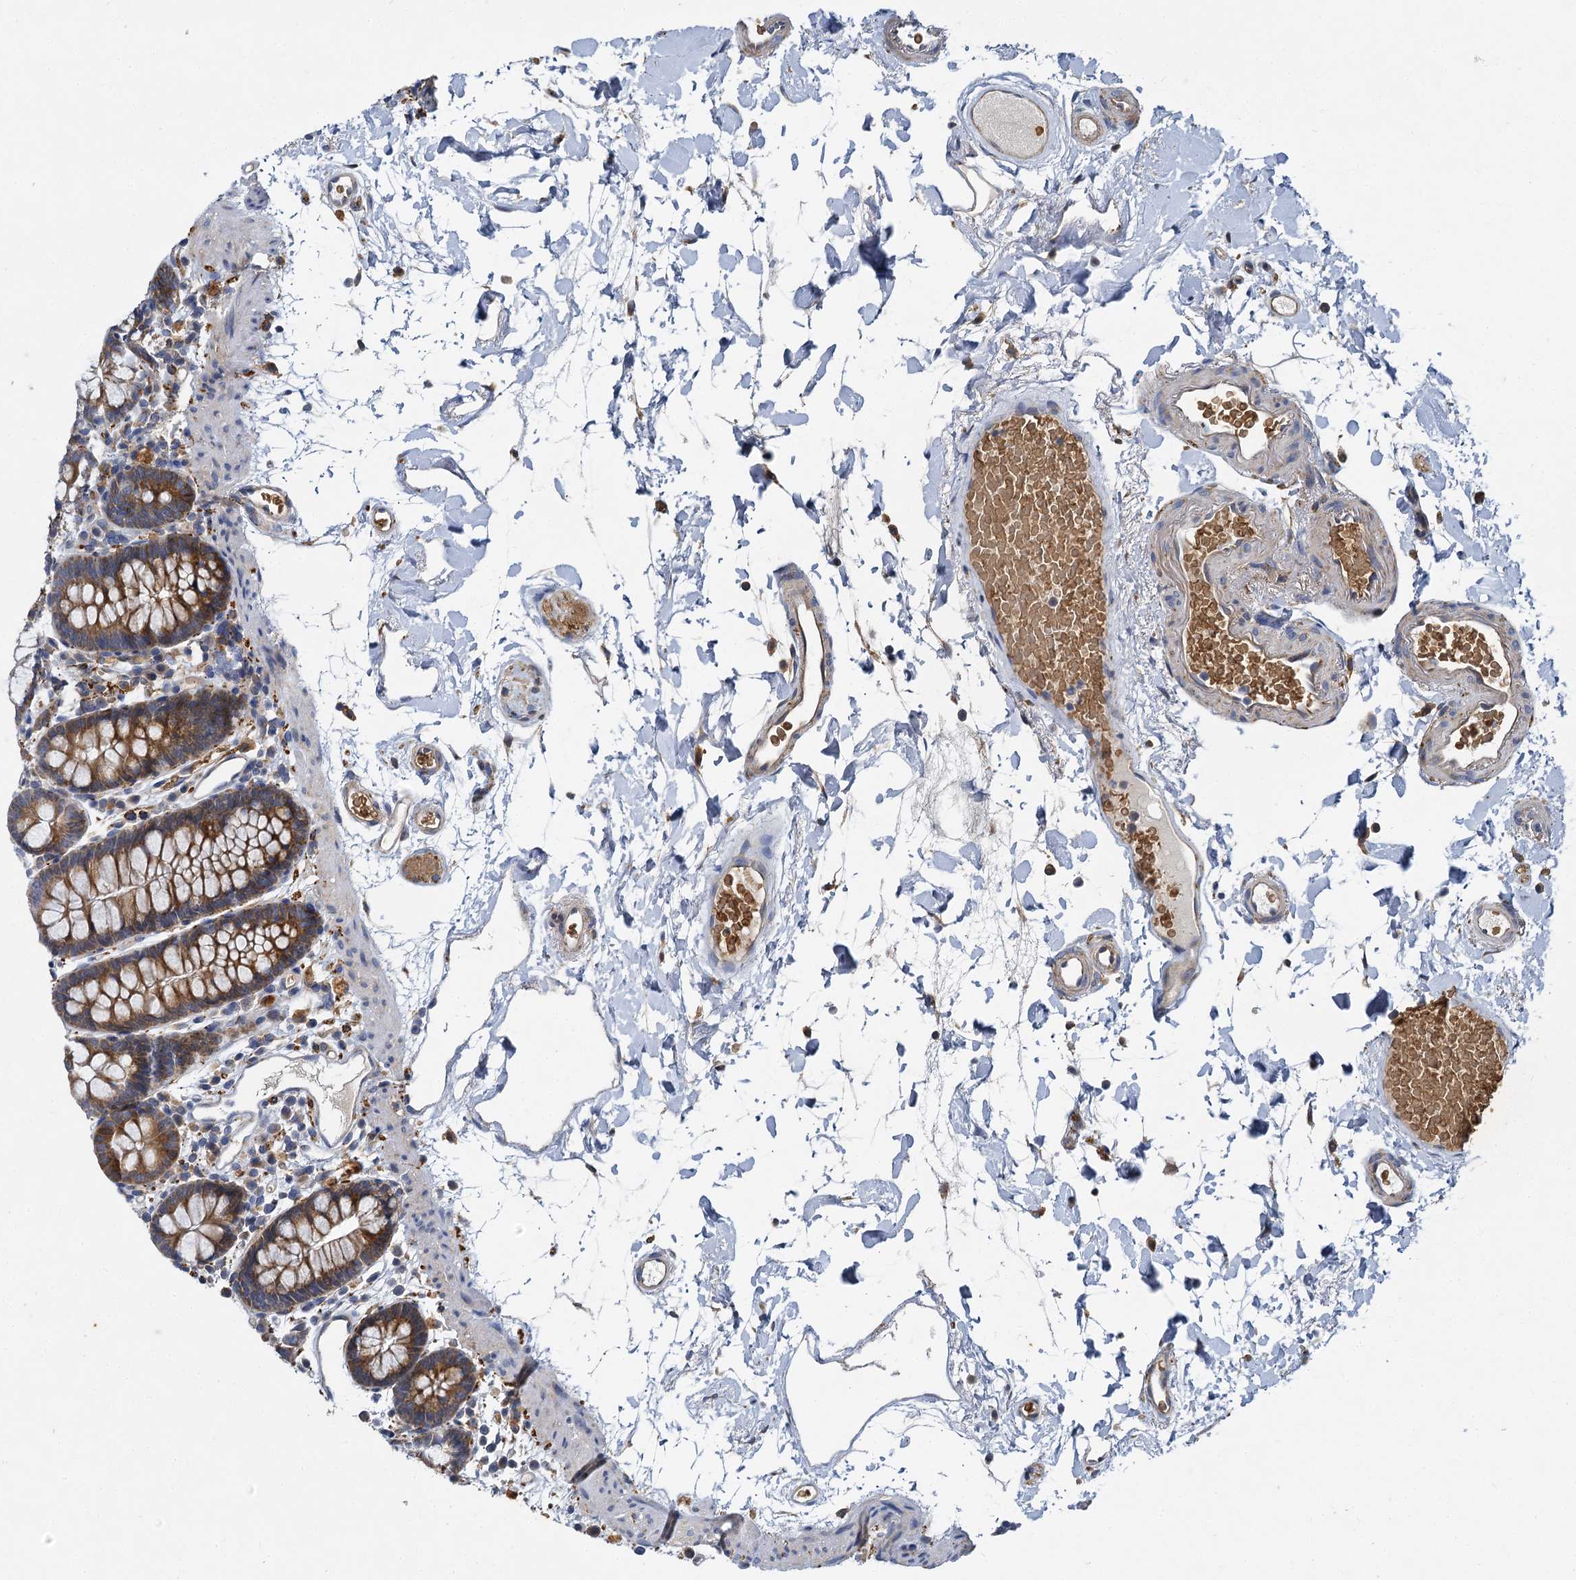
{"staining": {"intensity": "moderate", "quantity": ">75%", "location": "cytoplasmic/membranous"}, "tissue": "colon", "cell_type": "Endothelial cells", "image_type": "normal", "snomed": [{"axis": "morphology", "description": "Normal tissue, NOS"}, {"axis": "topography", "description": "Colon"}], "caption": "This image demonstrates IHC staining of unremarkable colon, with medium moderate cytoplasmic/membranous expression in approximately >75% of endothelial cells.", "gene": "BCS1L", "patient": {"sex": "male", "age": 75}}